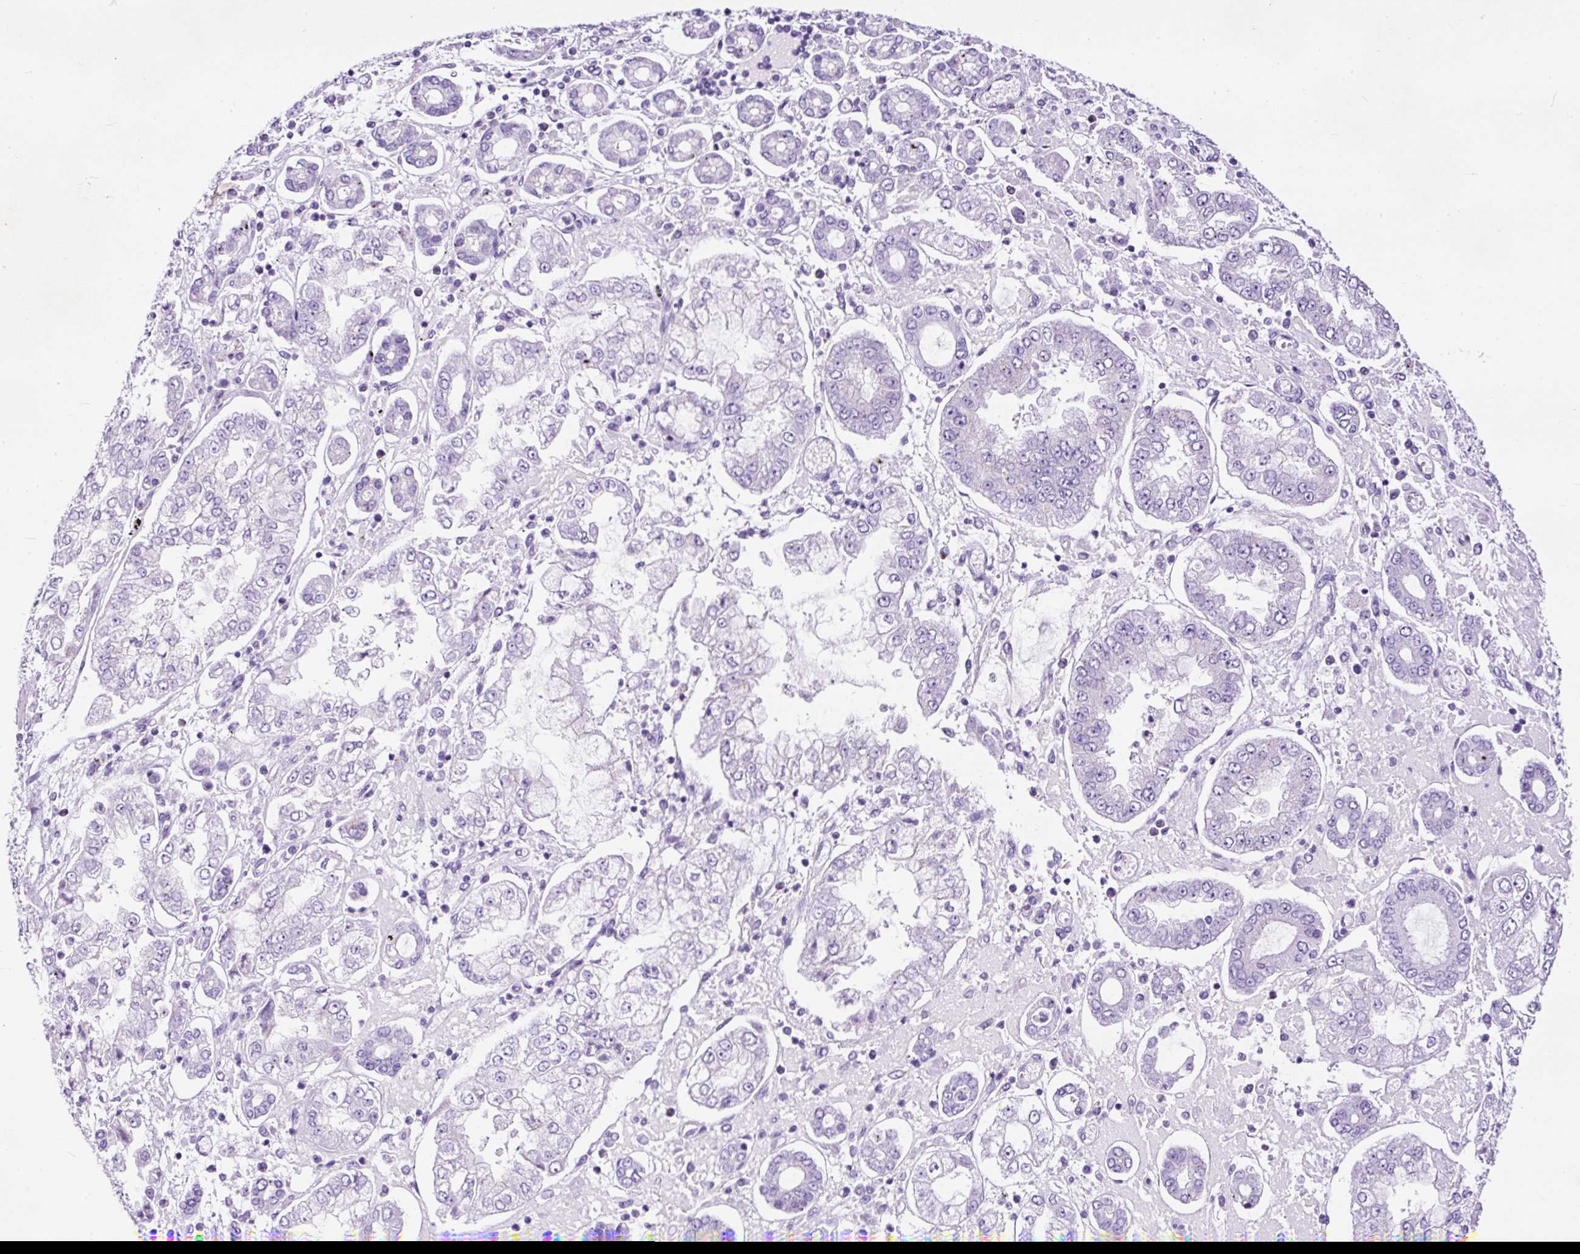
{"staining": {"intensity": "negative", "quantity": "none", "location": "none"}, "tissue": "stomach cancer", "cell_type": "Tumor cells", "image_type": "cancer", "snomed": [{"axis": "morphology", "description": "Adenocarcinoma, NOS"}, {"axis": "topography", "description": "Stomach"}], "caption": "Tumor cells show no significant expression in stomach adenocarcinoma.", "gene": "STOX2", "patient": {"sex": "male", "age": 76}}